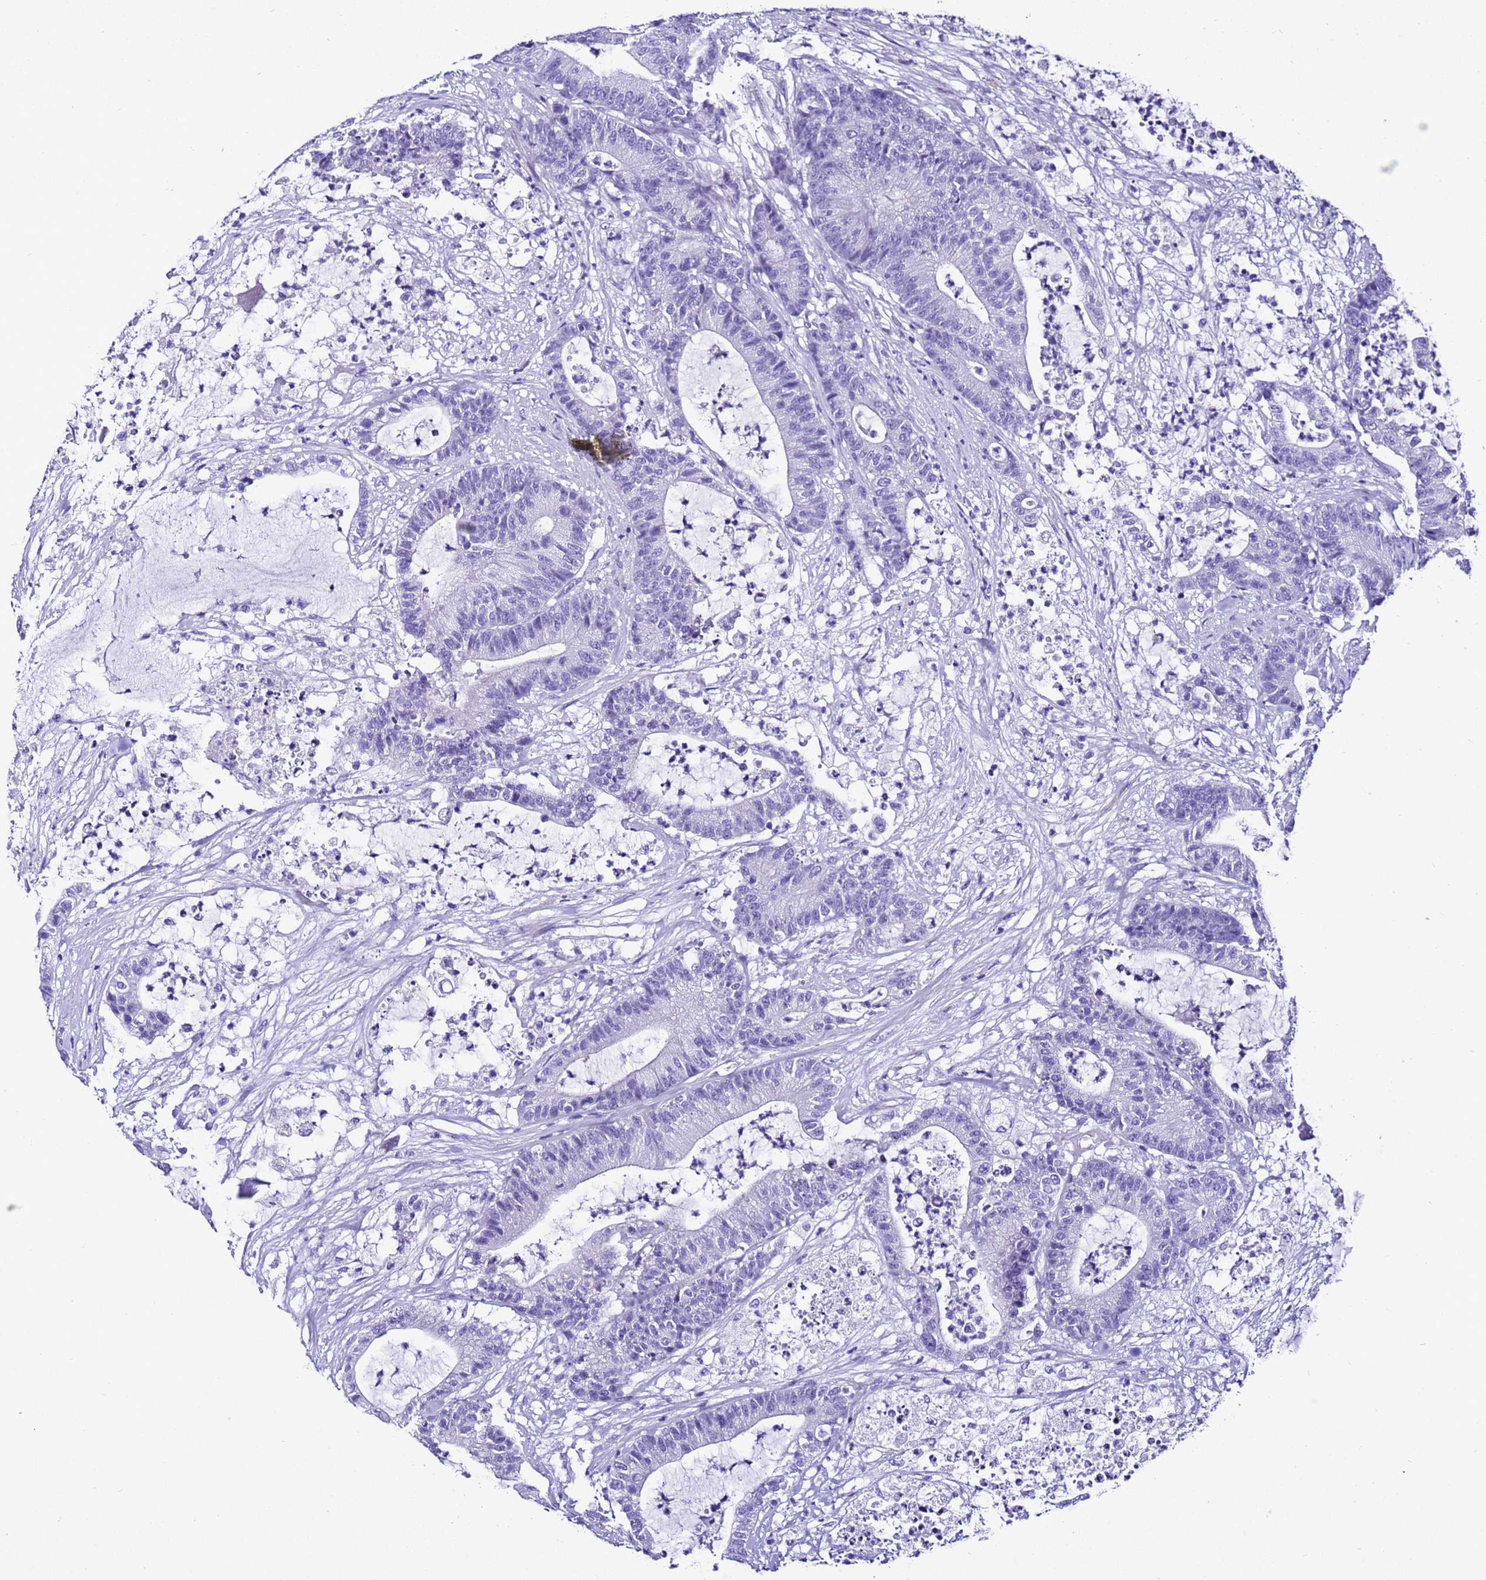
{"staining": {"intensity": "negative", "quantity": "none", "location": "none"}, "tissue": "colorectal cancer", "cell_type": "Tumor cells", "image_type": "cancer", "snomed": [{"axis": "morphology", "description": "Adenocarcinoma, NOS"}, {"axis": "topography", "description": "Colon"}], "caption": "Colorectal cancer was stained to show a protein in brown. There is no significant staining in tumor cells.", "gene": "ZNF417", "patient": {"sex": "female", "age": 84}}